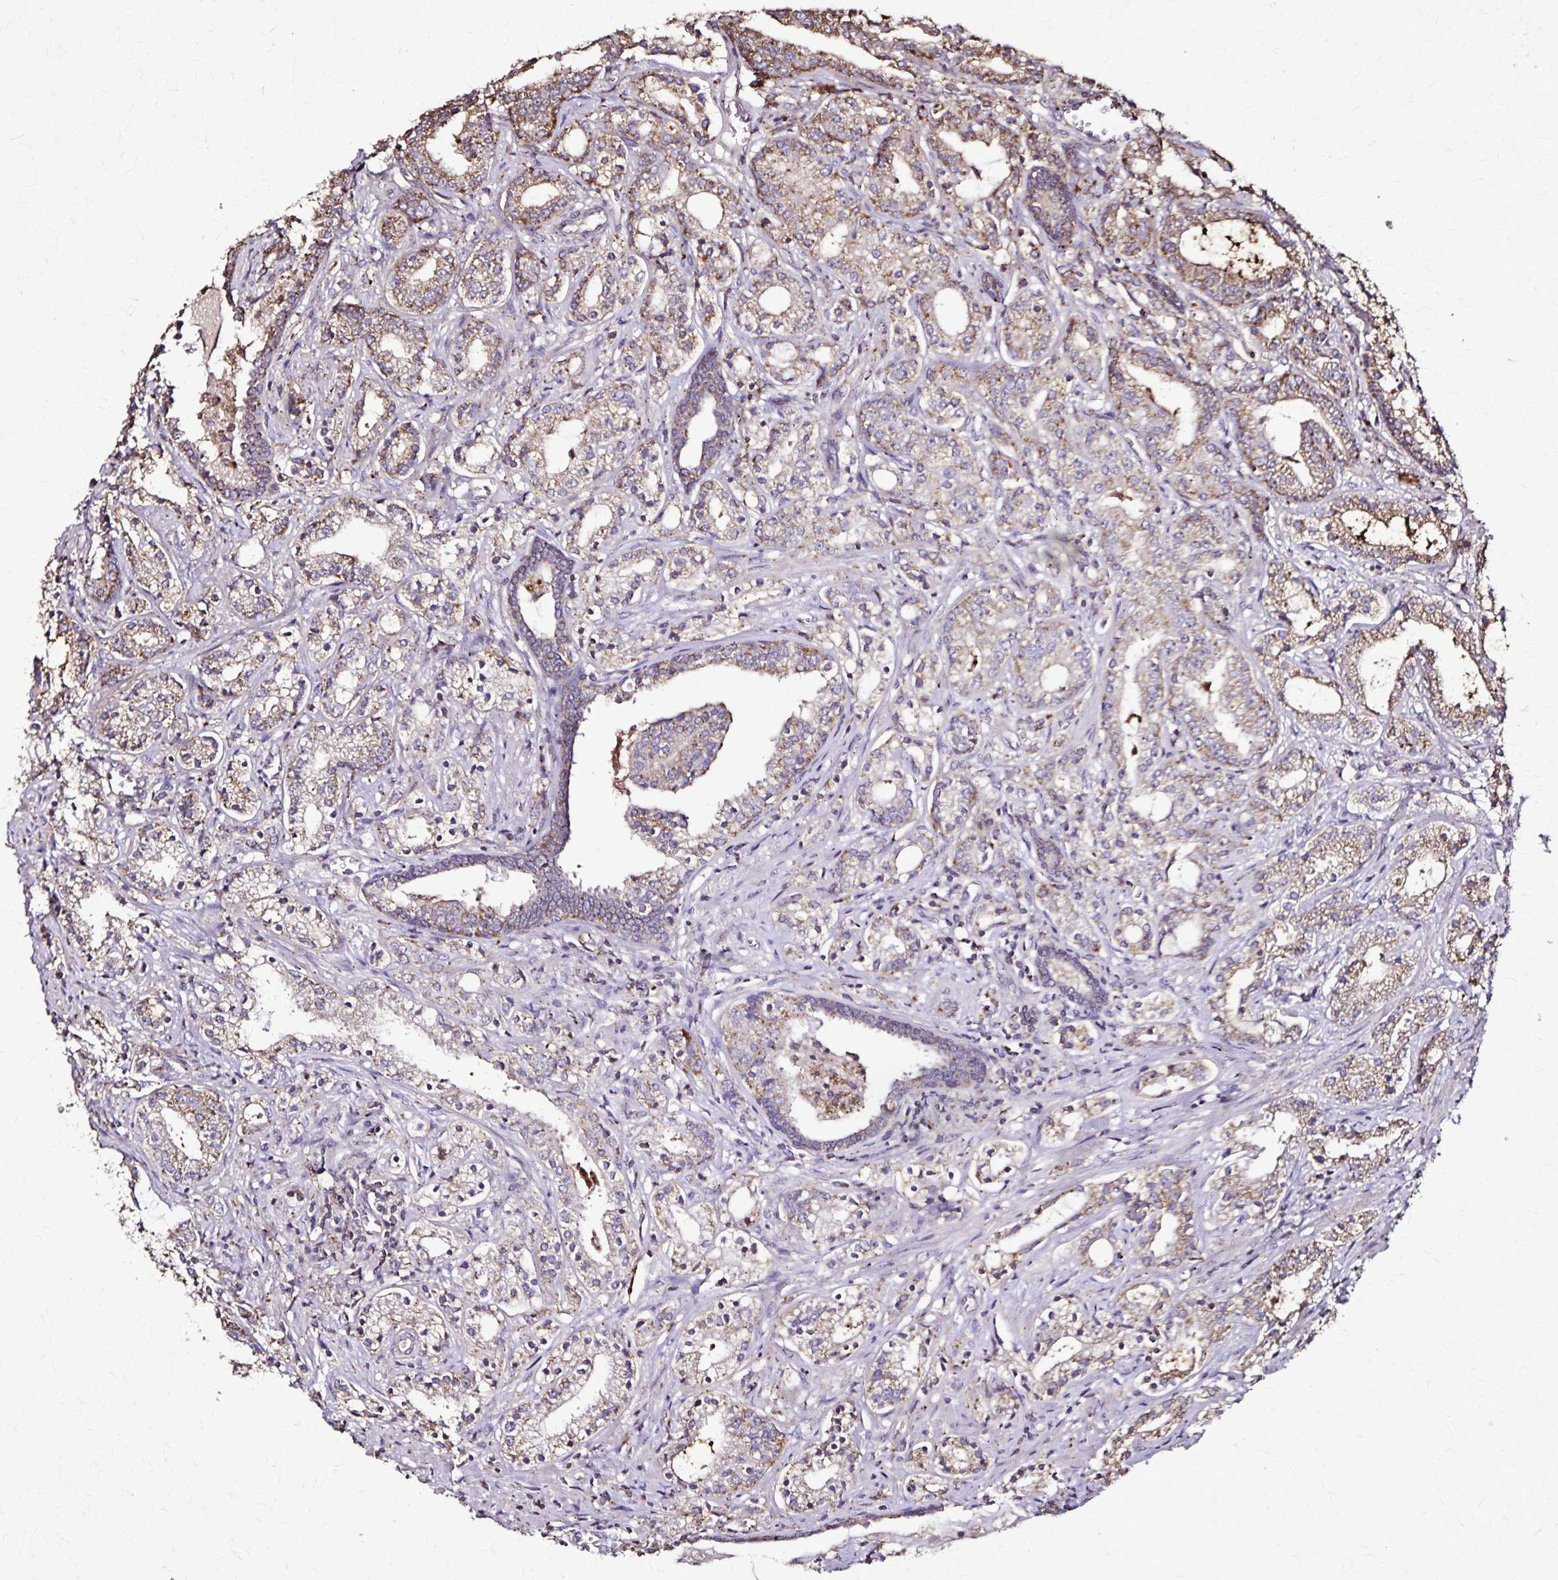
{"staining": {"intensity": "moderate", "quantity": "25%-75%", "location": "cytoplasmic/membranous"}, "tissue": "prostate cancer", "cell_type": "Tumor cells", "image_type": "cancer", "snomed": [{"axis": "morphology", "description": "Adenocarcinoma, Medium grade"}, {"axis": "topography", "description": "Prostate"}], "caption": "IHC of human prostate adenocarcinoma (medium-grade) displays medium levels of moderate cytoplasmic/membranous staining in approximately 25%-75% of tumor cells.", "gene": "CHMP1B", "patient": {"sex": "male", "age": 57}}